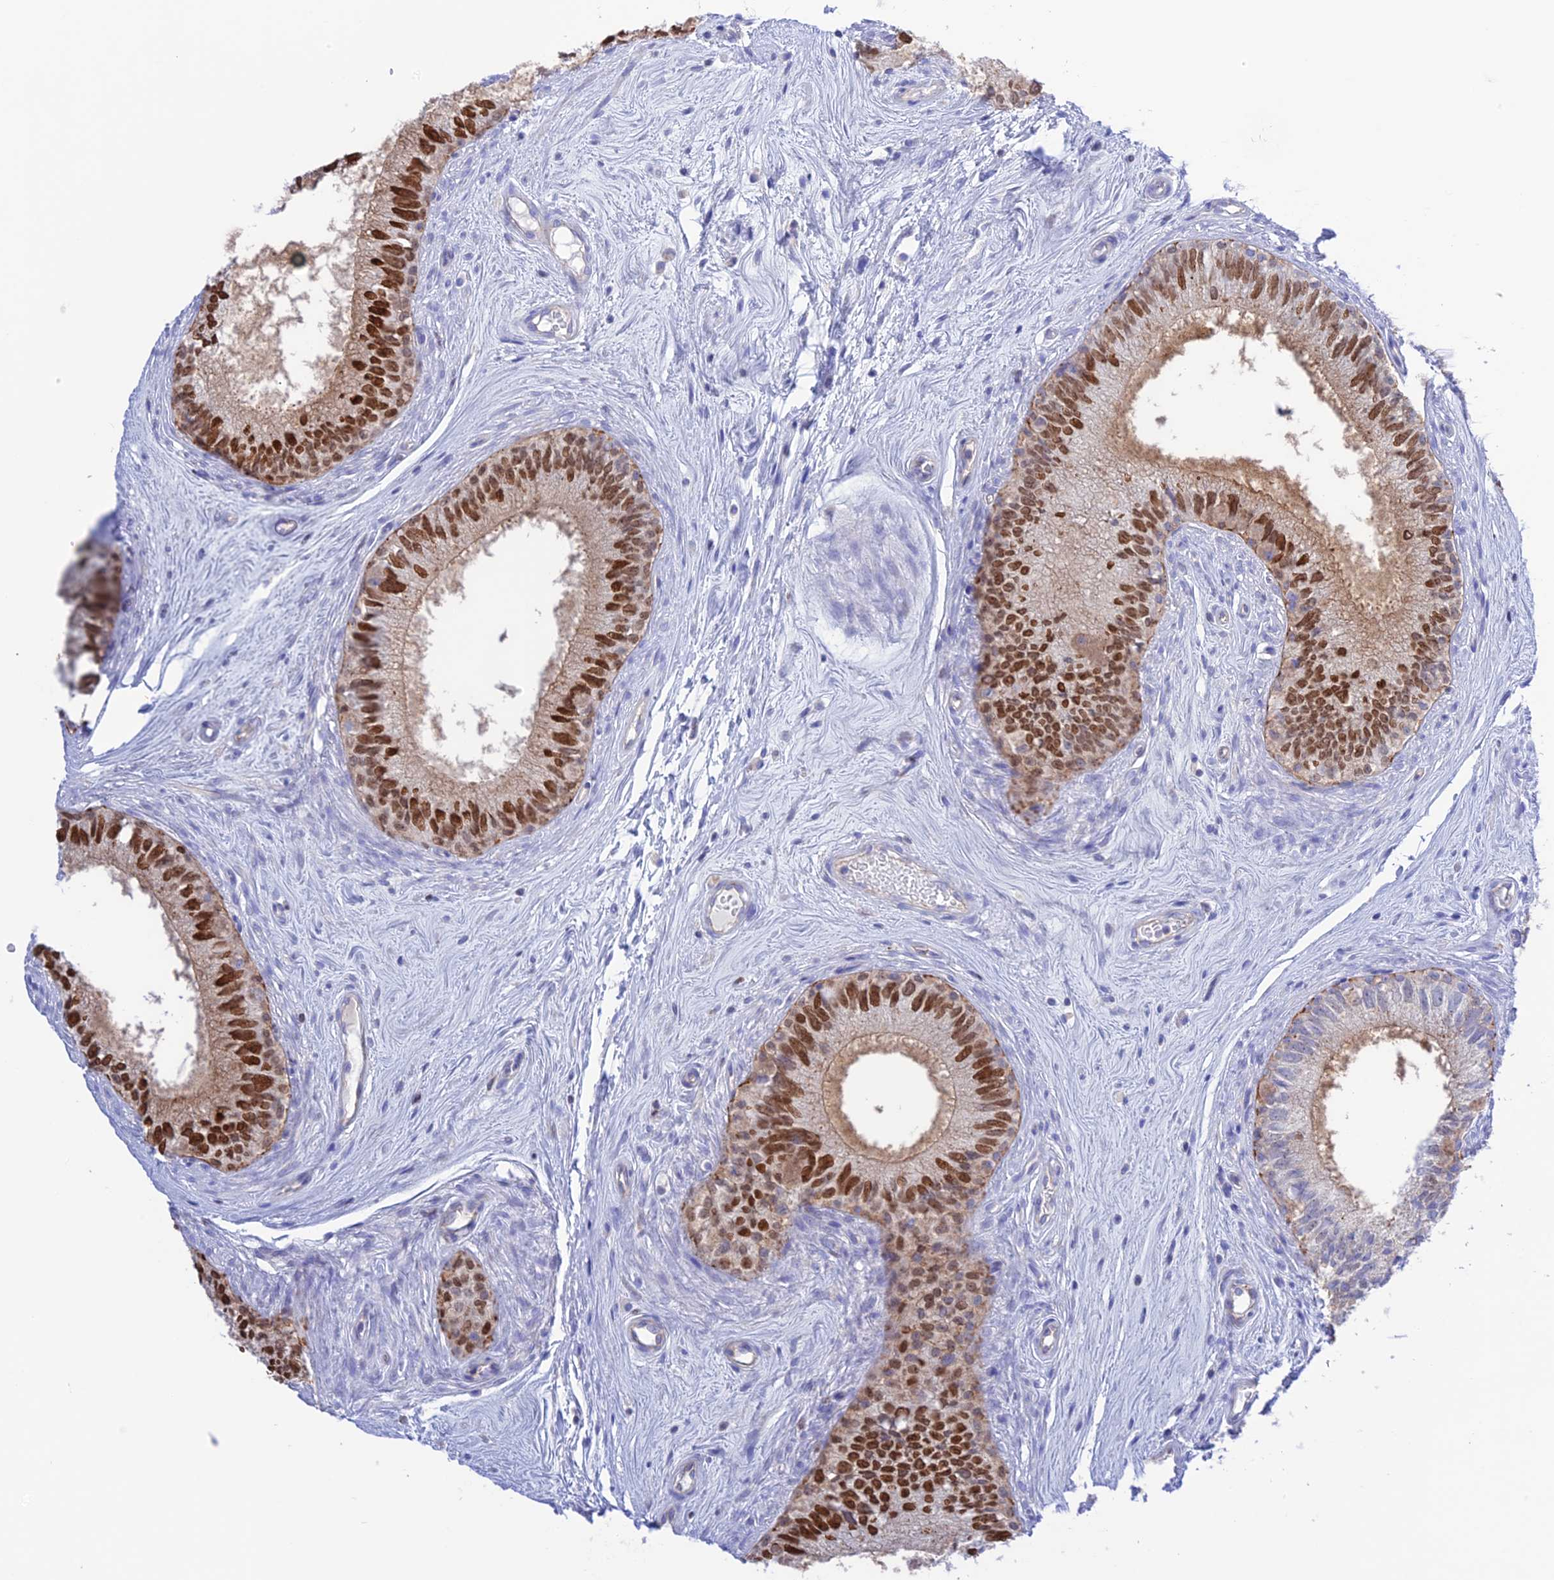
{"staining": {"intensity": "strong", "quantity": ">75%", "location": "nuclear"}, "tissue": "epididymis", "cell_type": "Glandular cells", "image_type": "normal", "snomed": [{"axis": "morphology", "description": "Normal tissue, NOS"}, {"axis": "topography", "description": "Epididymis"}], "caption": "The micrograph exhibits immunohistochemical staining of benign epididymis. There is strong nuclear expression is present in about >75% of glandular cells. (brown staining indicates protein expression, while blue staining denotes nuclei).", "gene": "CHSY3", "patient": {"sex": "male", "age": 71}}